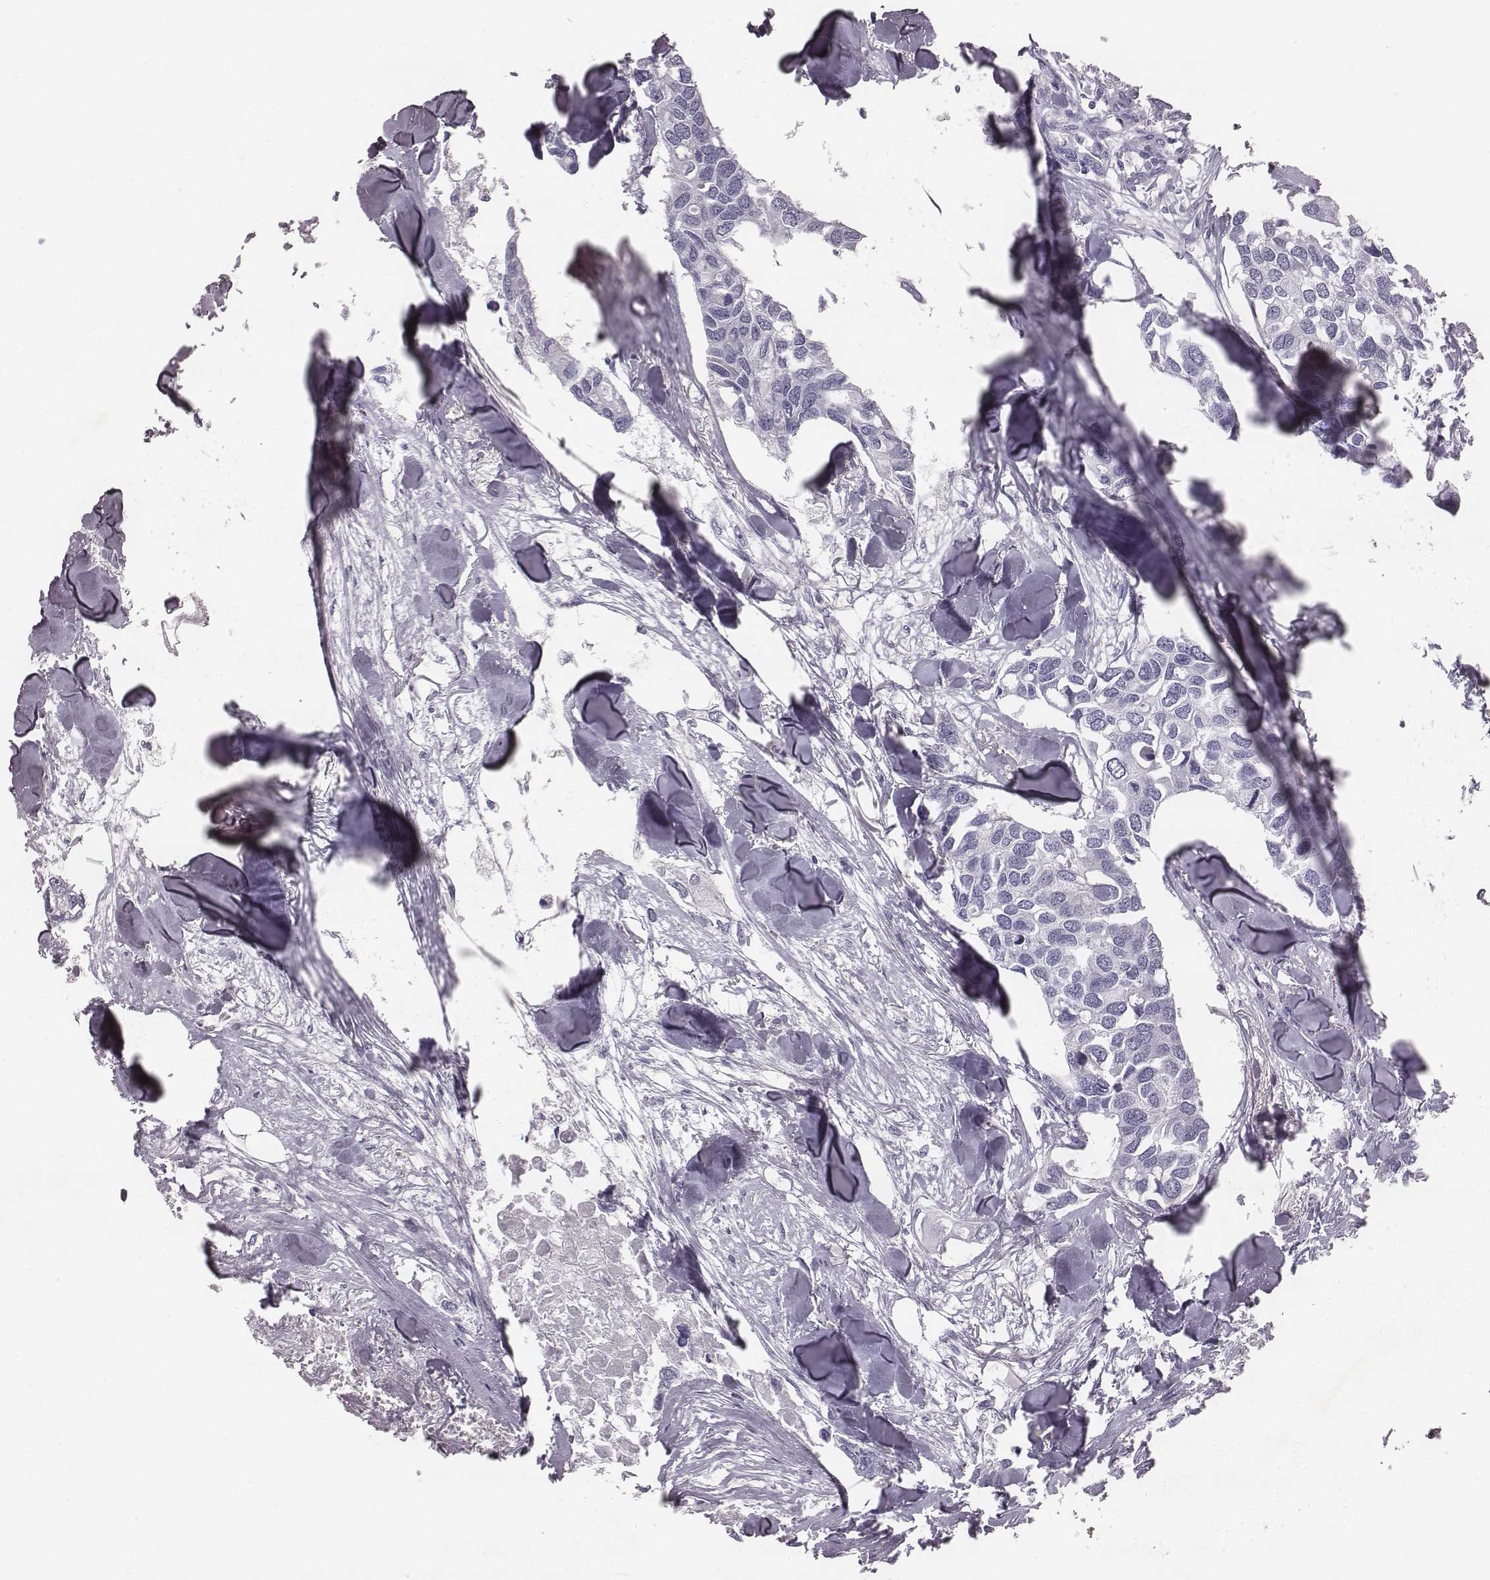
{"staining": {"intensity": "negative", "quantity": "none", "location": "none"}, "tissue": "breast cancer", "cell_type": "Tumor cells", "image_type": "cancer", "snomed": [{"axis": "morphology", "description": "Duct carcinoma"}, {"axis": "topography", "description": "Breast"}], "caption": "Immunohistochemical staining of human breast cancer (intraductal carcinoma) exhibits no significant expression in tumor cells.", "gene": "PDE8B", "patient": {"sex": "female", "age": 83}}